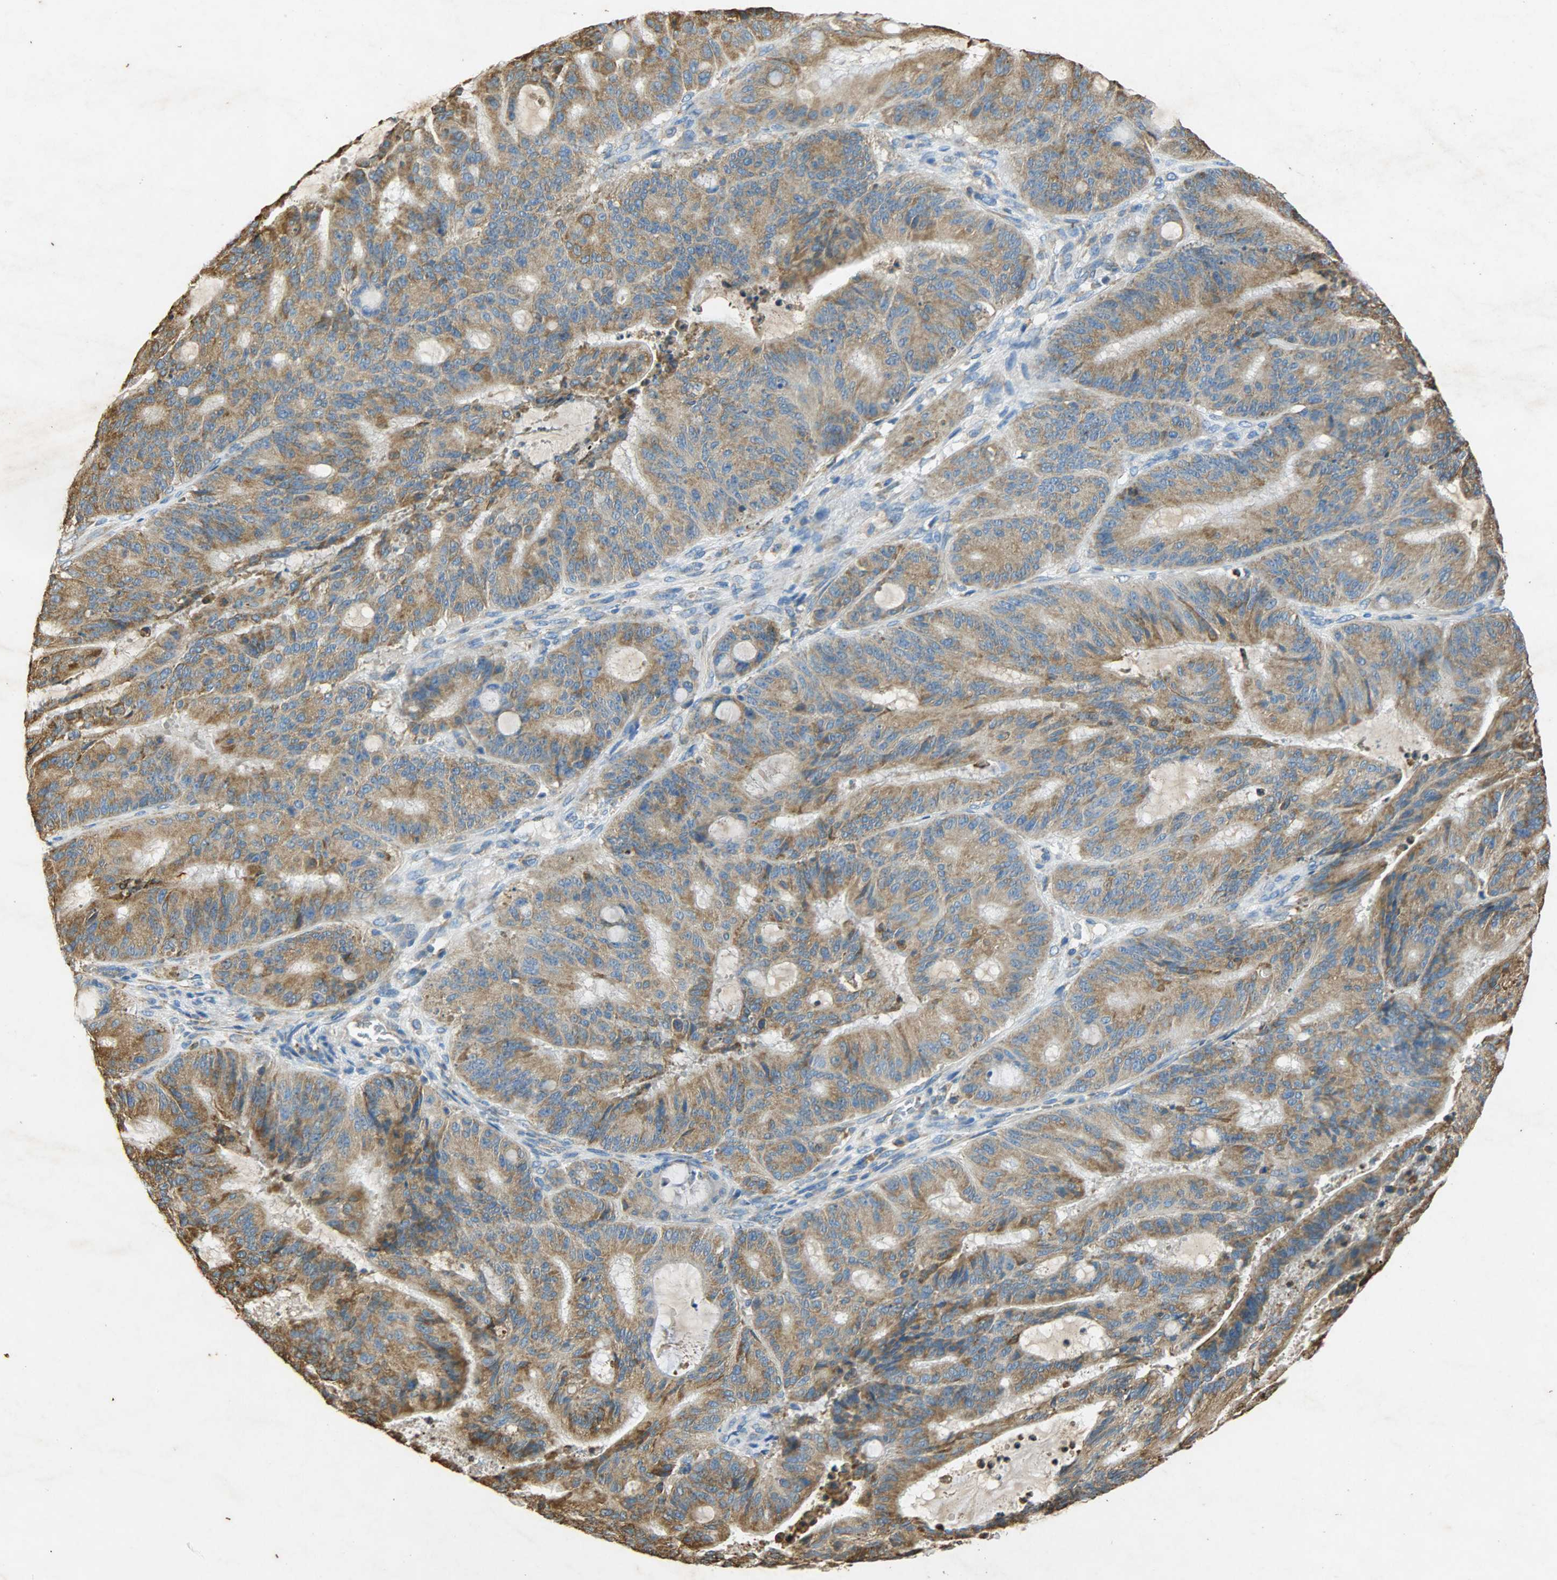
{"staining": {"intensity": "moderate", "quantity": ">75%", "location": "cytoplasmic/membranous"}, "tissue": "liver cancer", "cell_type": "Tumor cells", "image_type": "cancer", "snomed": [{"axis": "morphology", "description": "Cholangiocarcinoma"}, {"axis": "topography", "description": "Liver"}], "caption": "Immunohistochemistry (IHC) image of human liver cancer stained for a protein (brown), which displays medium levels of moderate cytoplasmic/membranous positivity in about >75% of tumor cells.", "gene": "HSPA5", "patient": {"sex": "female", "age": 73}}